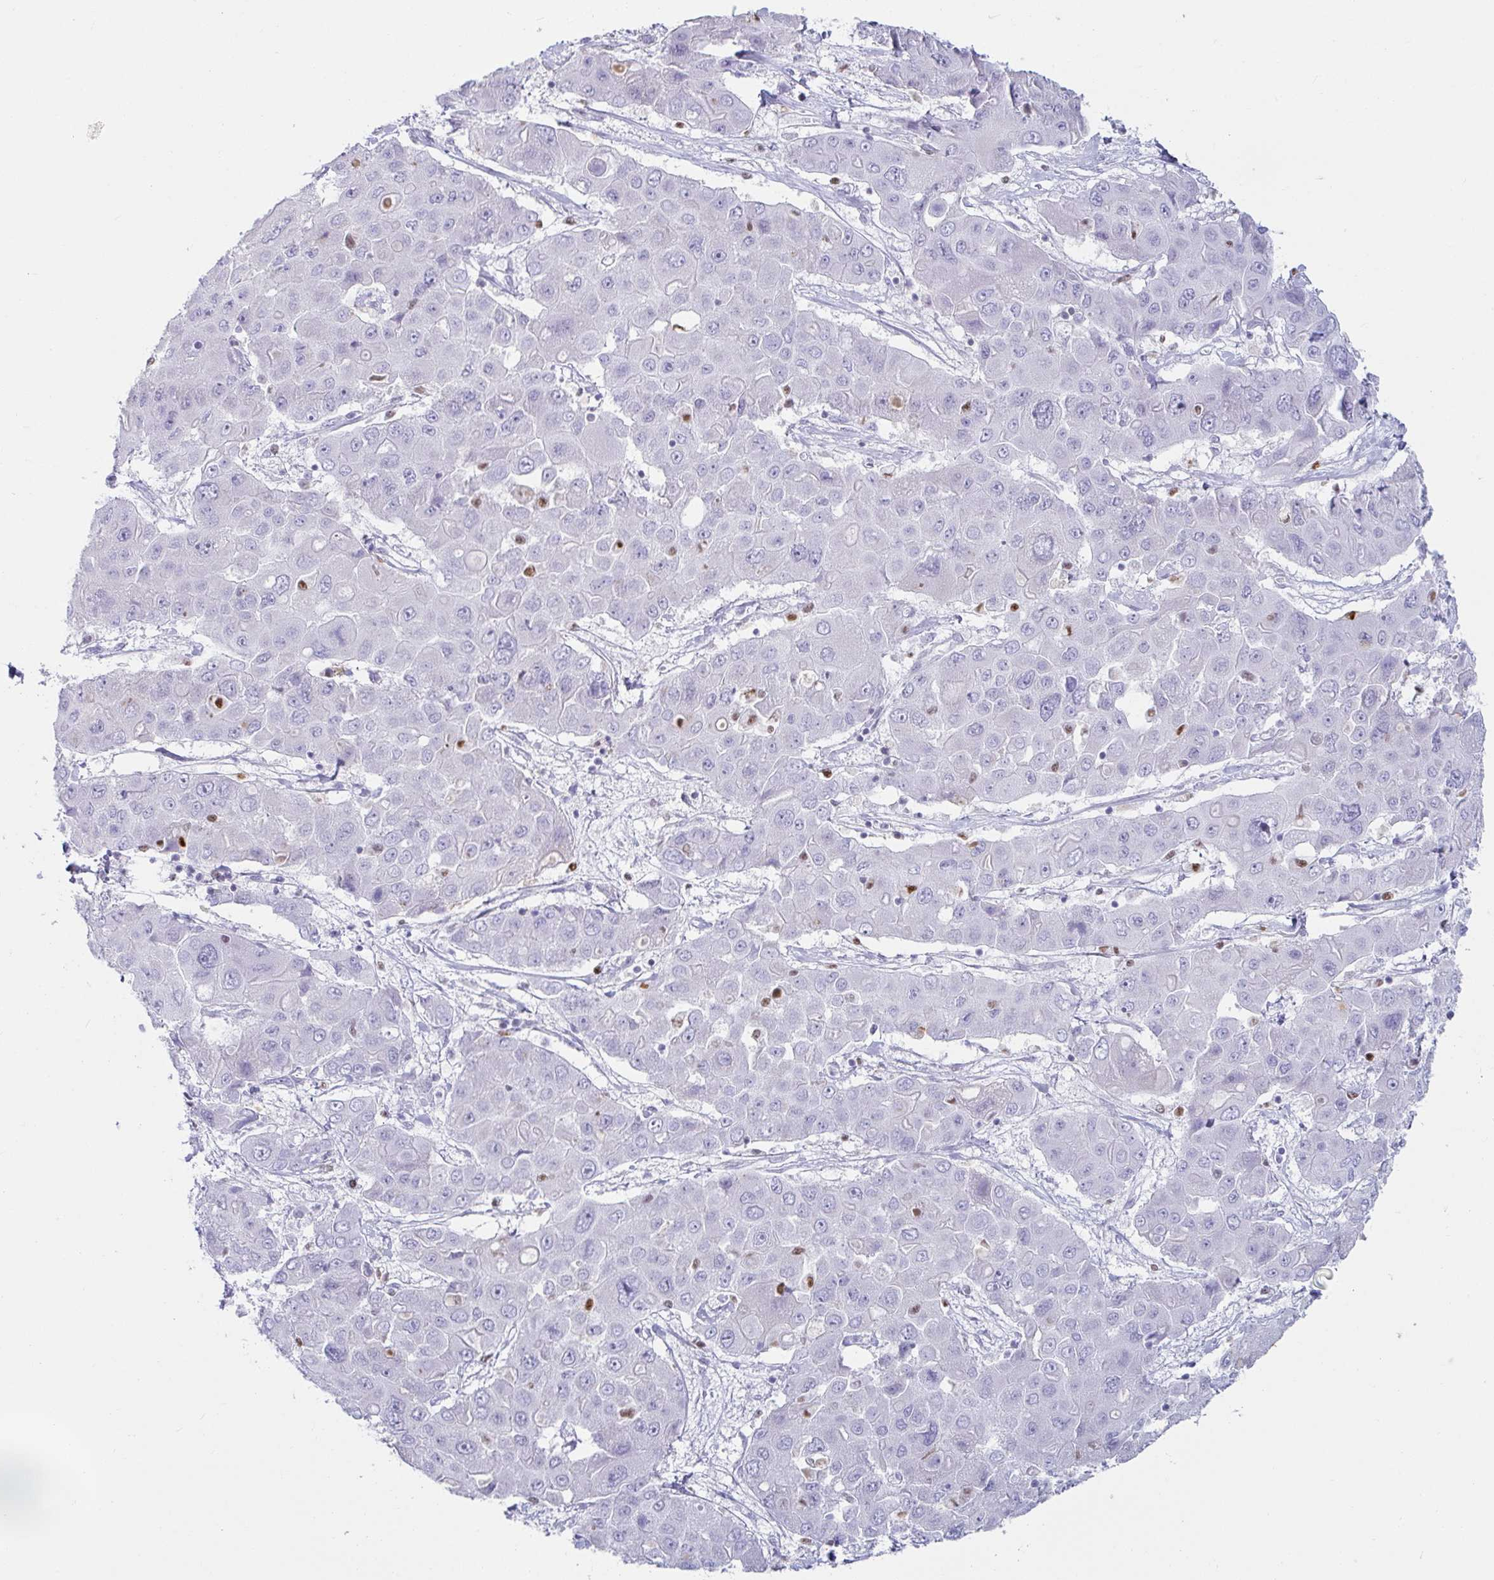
{"staining": {"intensity": "negative", "quantity": "none", "location": "none"}, "tissue": "liver cancer", "cell_type": "Tumor cells", "image_type": "cancer", "snomed": [{"axis": "morphology", "description": "Cholangiocarcinoma"}, {"axis": "topography", "description": "Liver"}], "caption": "Tumor cells show no significant protein expression in liver cancer. (DAB IHC with hematoxylin counter stain).", "gene": "ZNF586", "patient": {"sex": "male", "age": 67}}